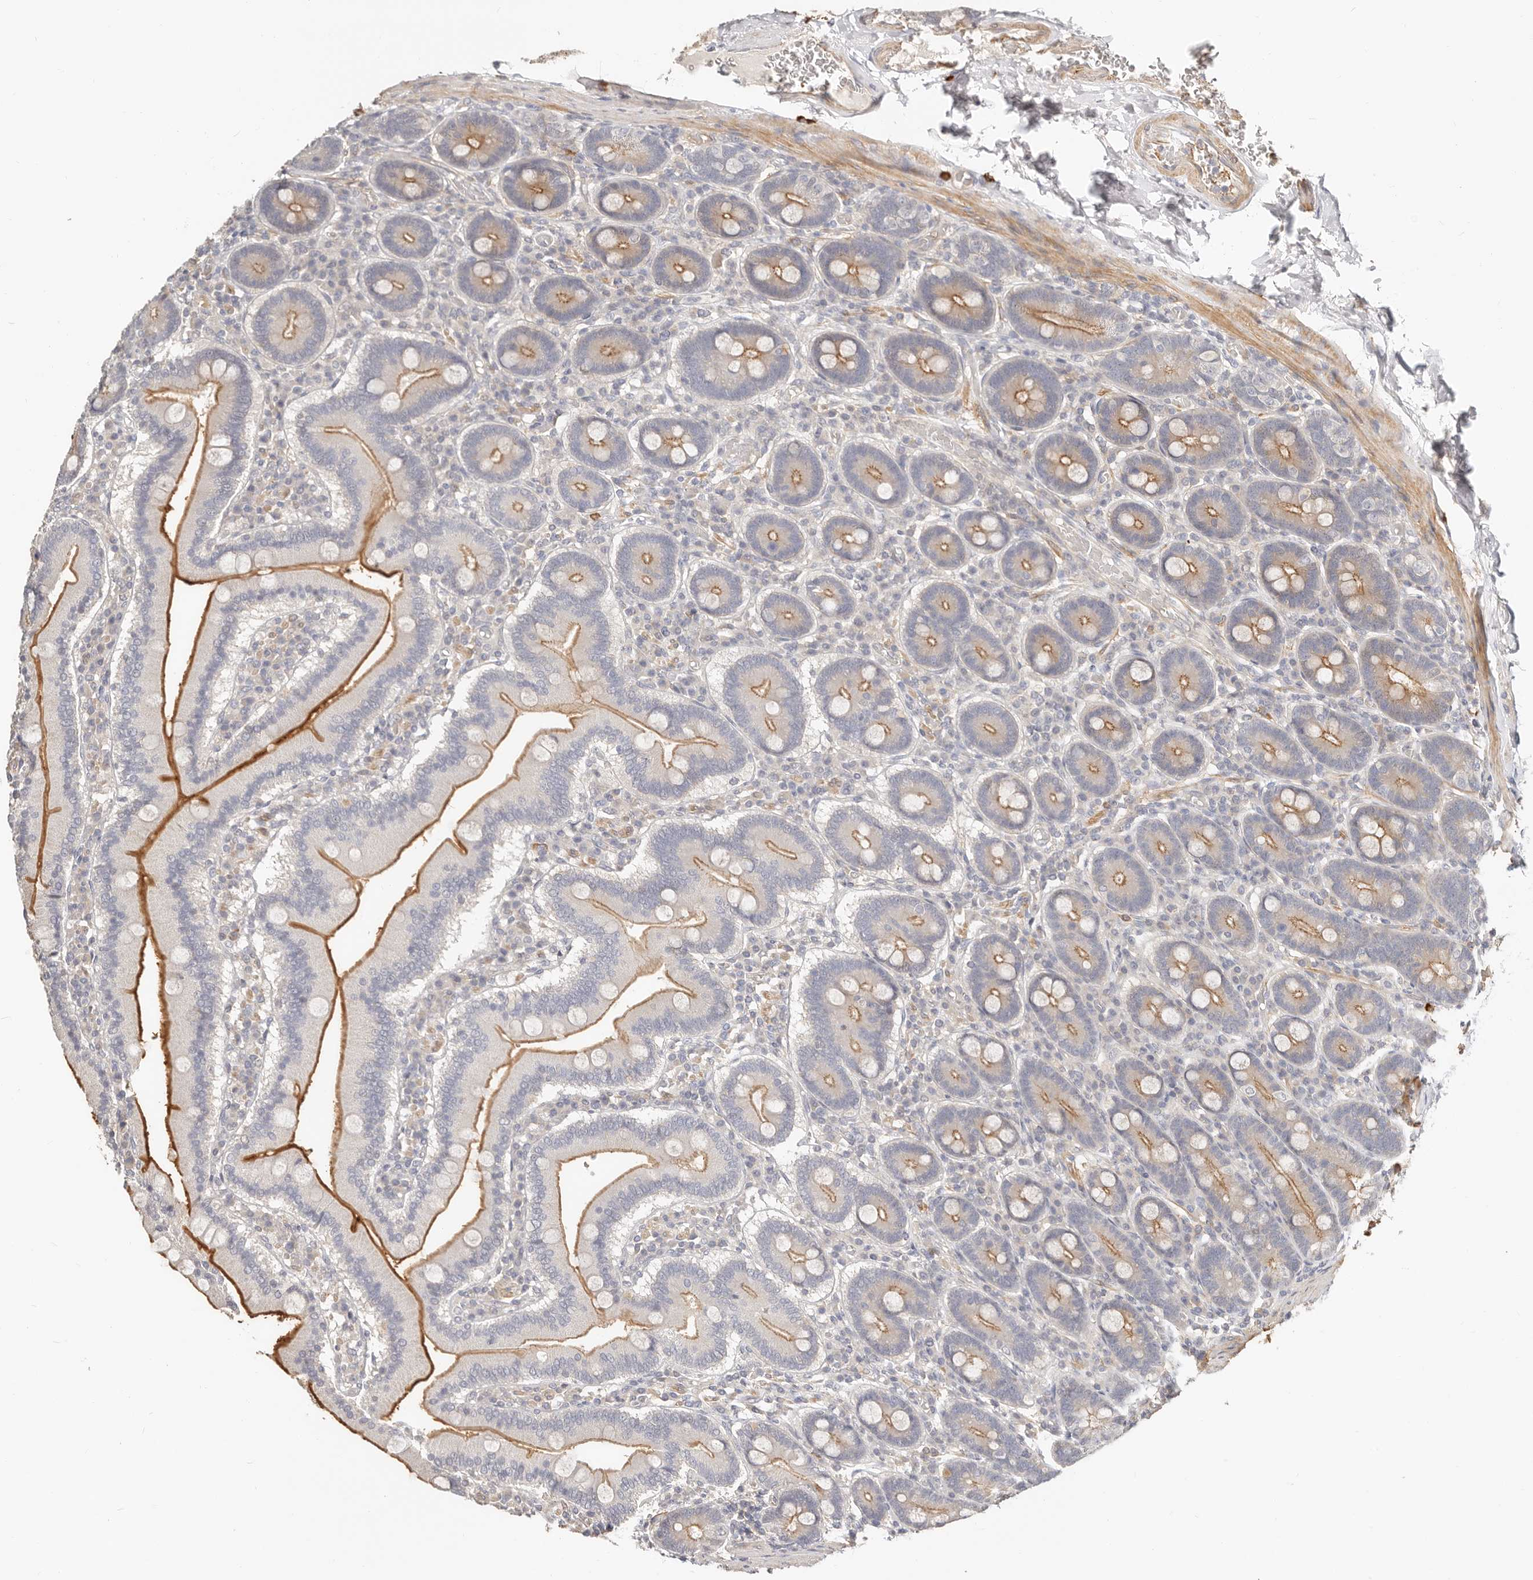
{"staining": {"intensity": "moderate", "quantity": "25%-75%", "location": "cytoplasmic/membranous"}, "tissue": "duodenum", "cell_type": "Glandular cells", "image_type": "normal", "snomed": [{"axis": "morphology", "description": "Normal tissue, NOS"}, {"axis": "topography", "description": "Duodenum"}], "caption": "Immunohistochemistry (IHC) histopathology image of unremarkable duodenum stained for a protein (brown), which demonstrates medium levels of moderate cytoplasmic/membranous positivity in approximately 25%-75% of glandular cells.", "gene": "ZRANB1", "patient": {"sex": "female", "age": 62}}